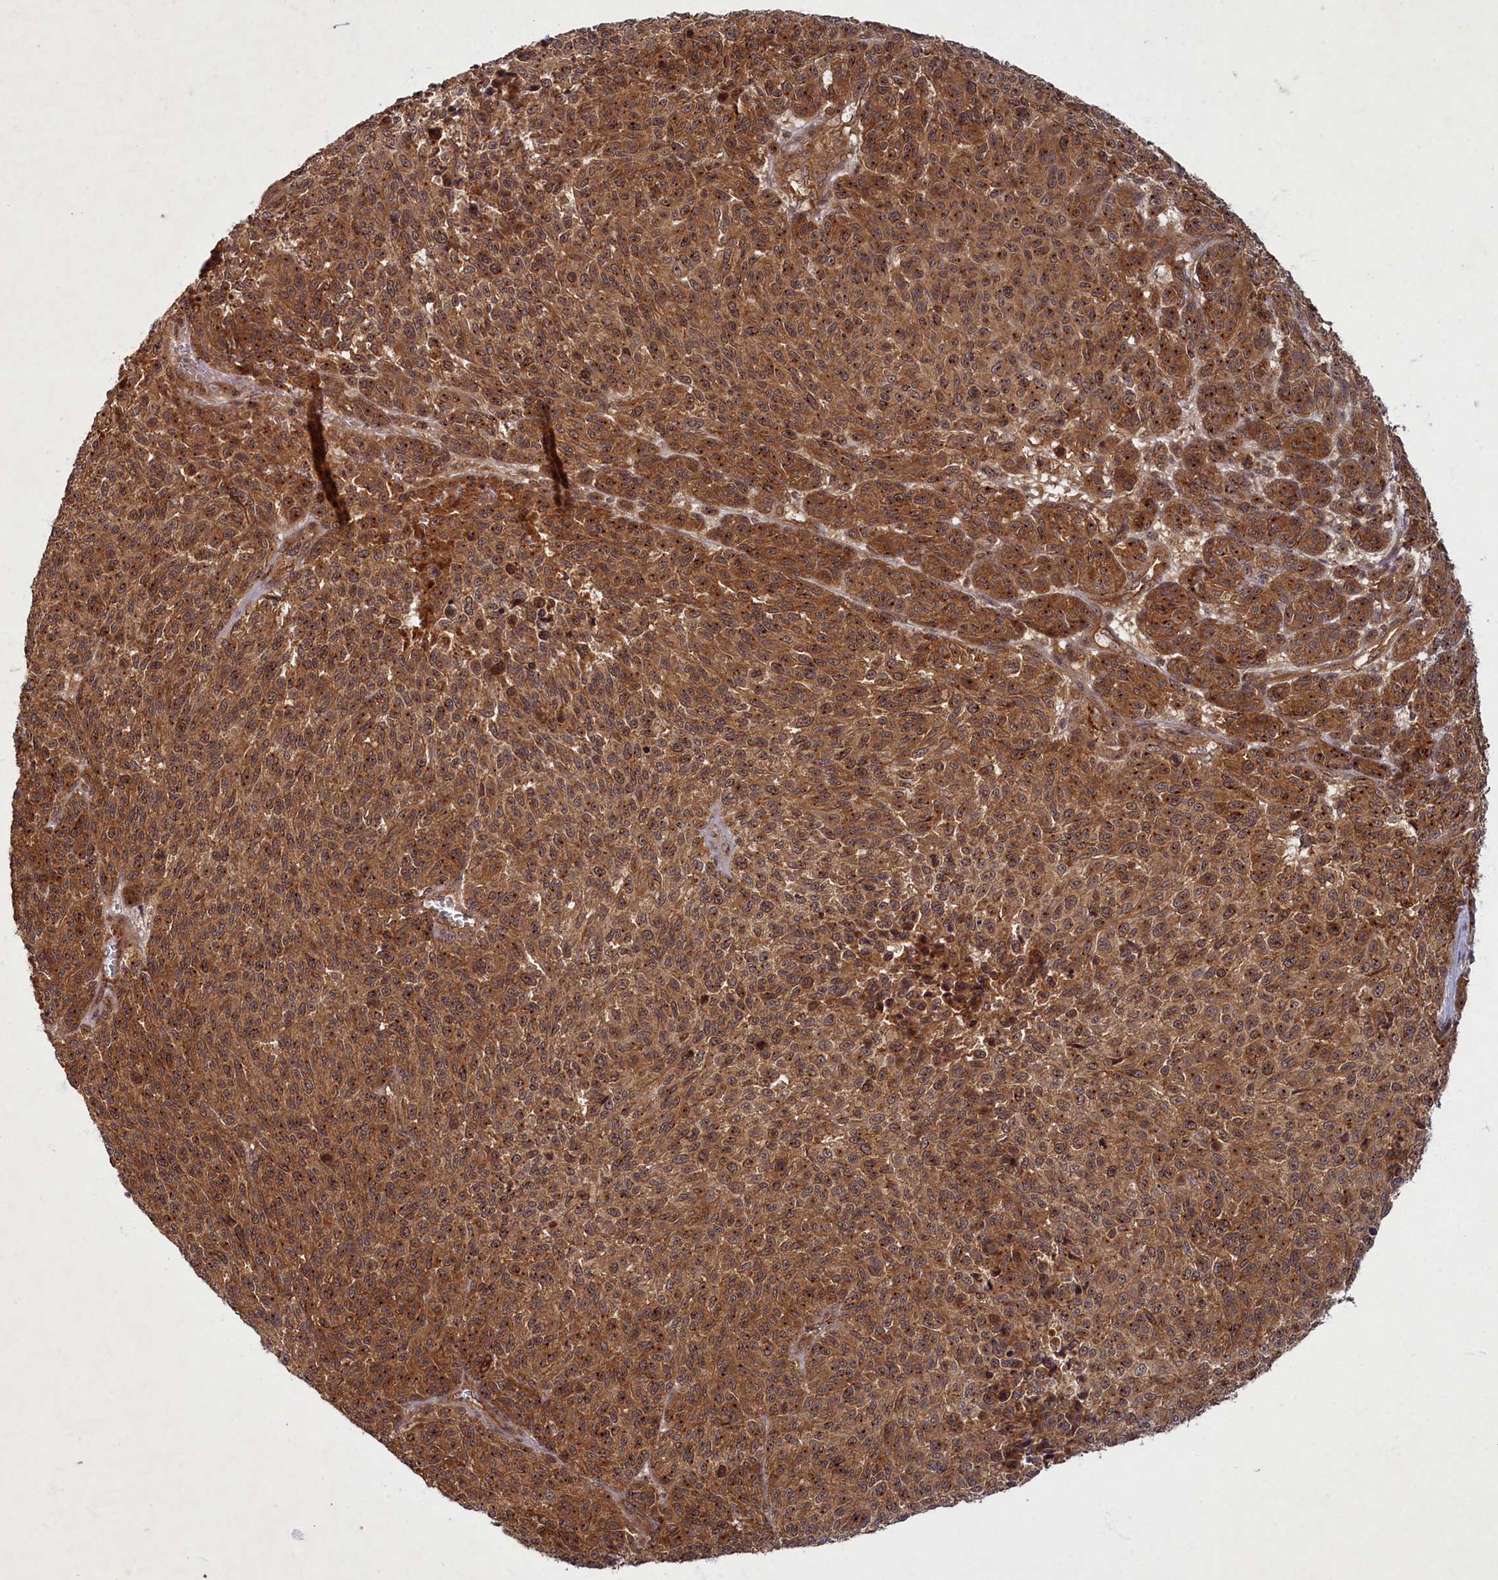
{"staining": {"intensity": "strong", "quantity": ">75%", "location": "cytoplasmic/membranous"}, "tissue": "melanoma", "cell_type": "Tumor cells", "image_type": "cancer", "snomed": [{"axis": "morphology", "description": "Malignant melanoma, NOS"}, {"axis": "topography", "description": "Skin"}], "caption": "Melanoma stained for a protein reveals strong cytoplasmic/membranous positivity in tumor cells.", "gene": "BICD1", "patient": {"sex": "male", "age": 49}}